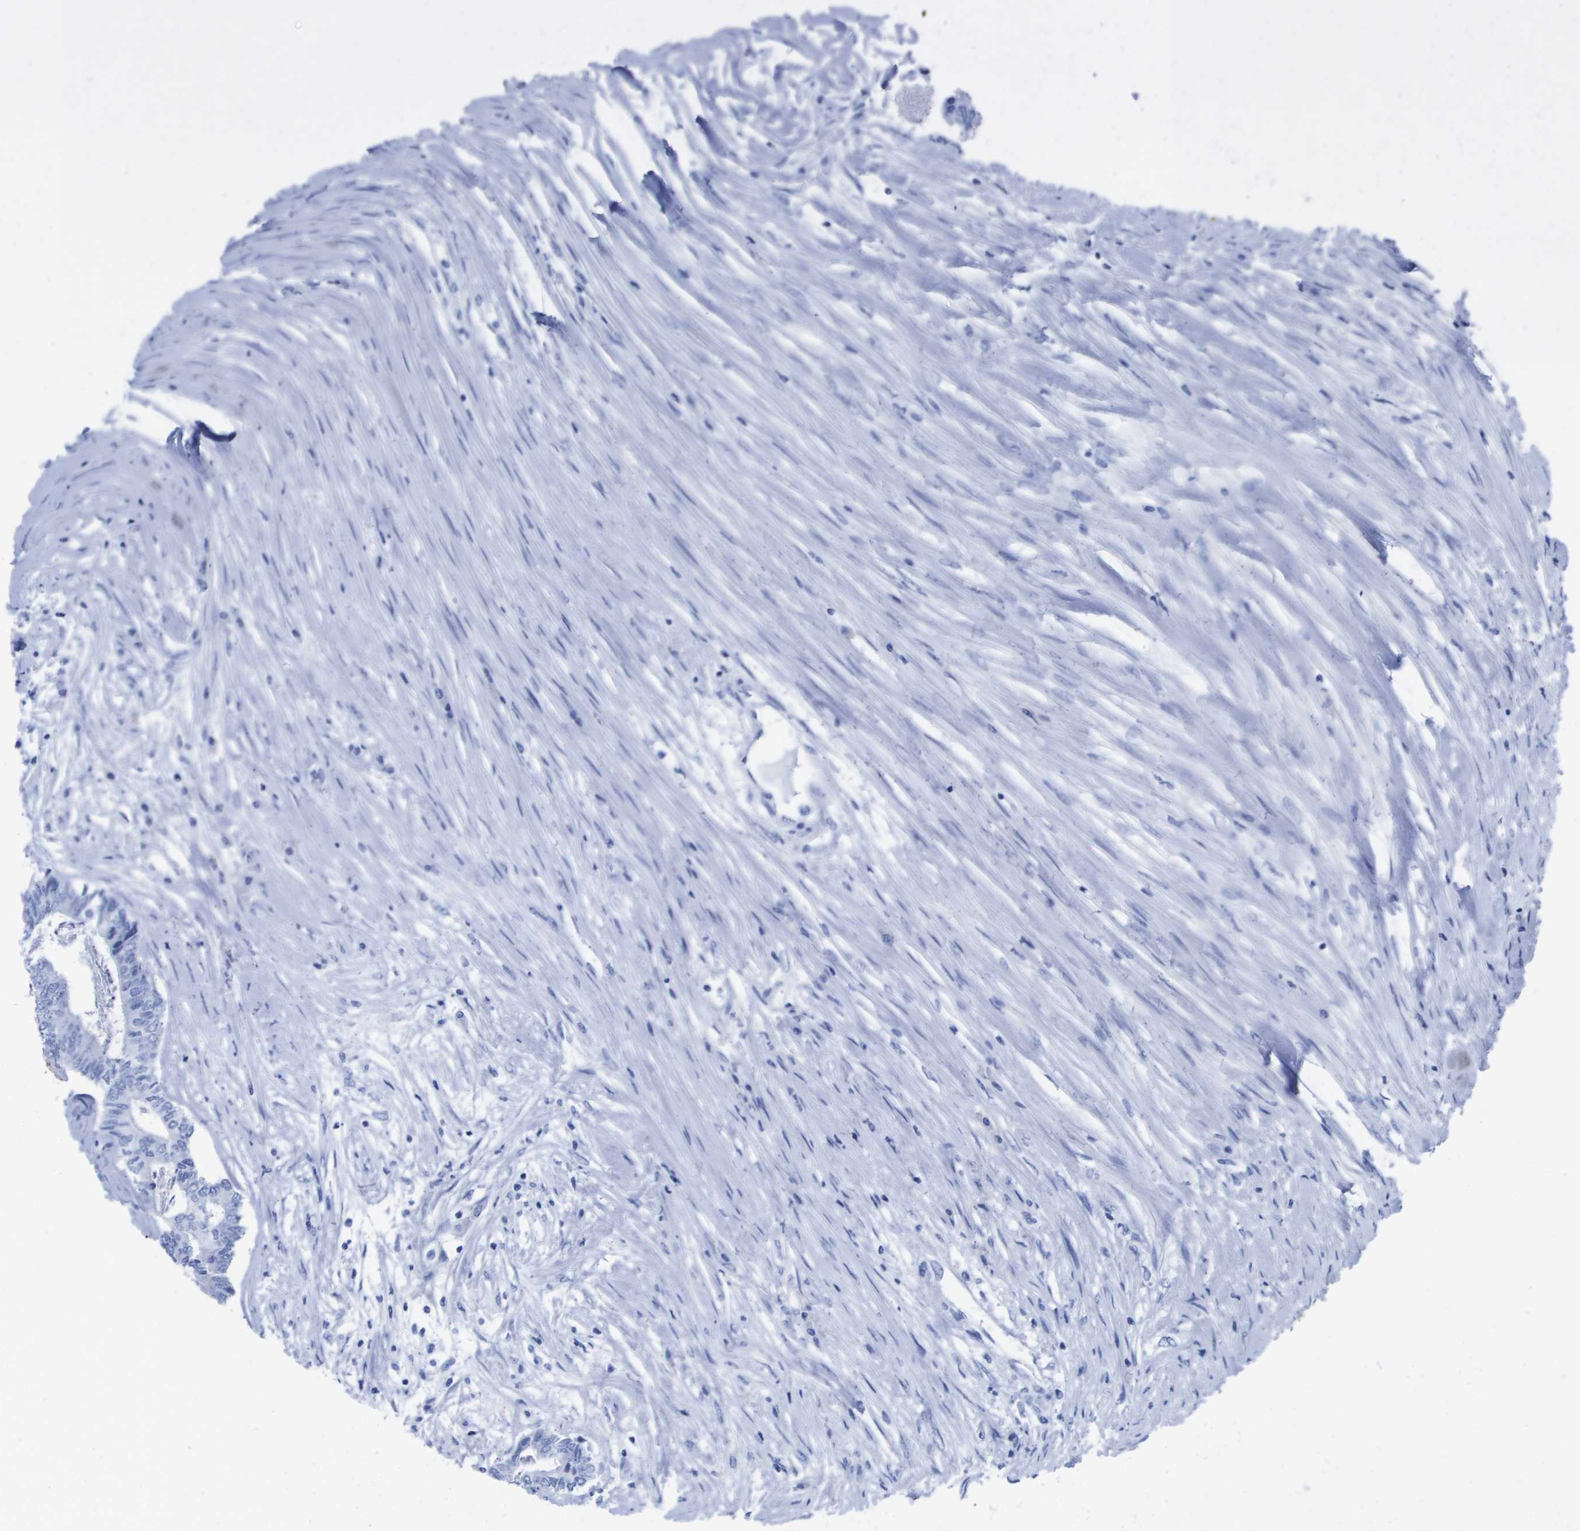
{"staining": {"intensity": "negative", "quantity": "none", "location": "none"}, "tissue": "colorectal cancer", "cell_type": "Tumor cells", "image_type": "cancer", "snomed": [{"axis": "morphology", "description": "Adenocarcinoma, NOS"}, {"axis": "topography", "description": "Rectum"}], "caption": "High power microscopy photomicrograph of an IHC micrograph of adenocarcinoma (colorectal), revealing no significant expression in tumor cells.", "gene": "KCNA3", "patient": {"sex": "male", "age": 63}}